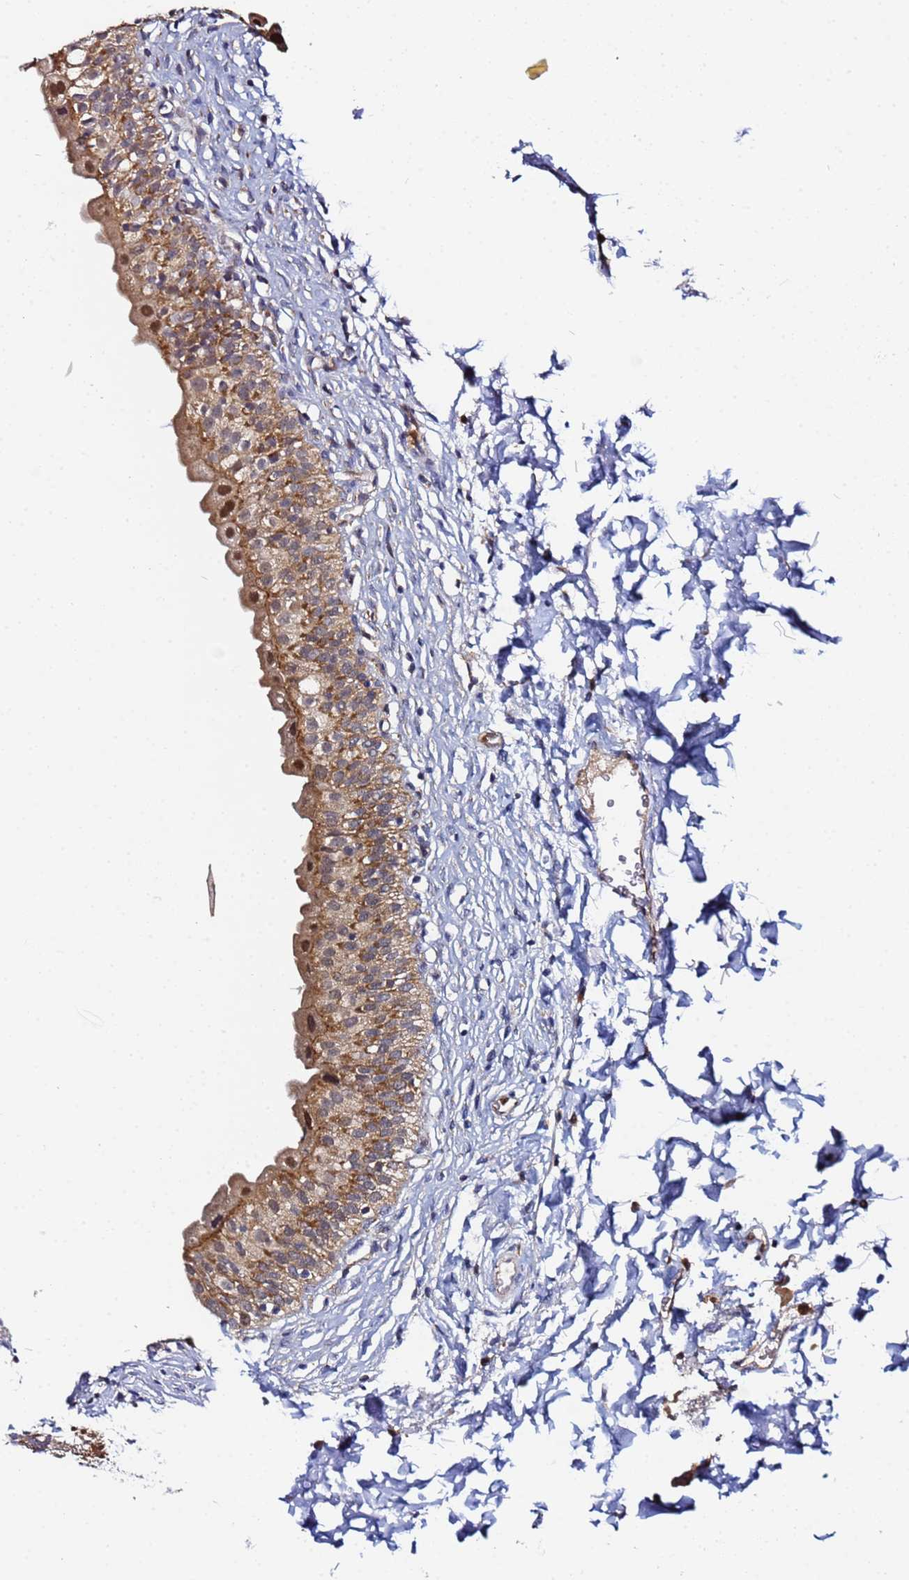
{"staining": {"intensity": "moderate", "quantity": ">75%", "location": "cytoplasmic/membranous,nuclear"}, "tissue": "urinary bladder", "cell_type": "Urothelial cells", "image_type": "normal", "snomed": [{"axis": "morphology", "description": "Normal tissue, NOS"}, {"axis": "topography", "description": "Urinary bladder"}], "caption": "High-magnification brightfield microscopy of benign urinary bladder stained with DAB (3,3'-diaminobenzidine) (brown) and counterstained with hematoxylin (blue). urothelial cells exhibit moderate cytoplasmic/membranous,nuclear staining is seen in about>75% of cells.", "gene": "CCDC127", "patient": {"sex": "male", "age": 55}}